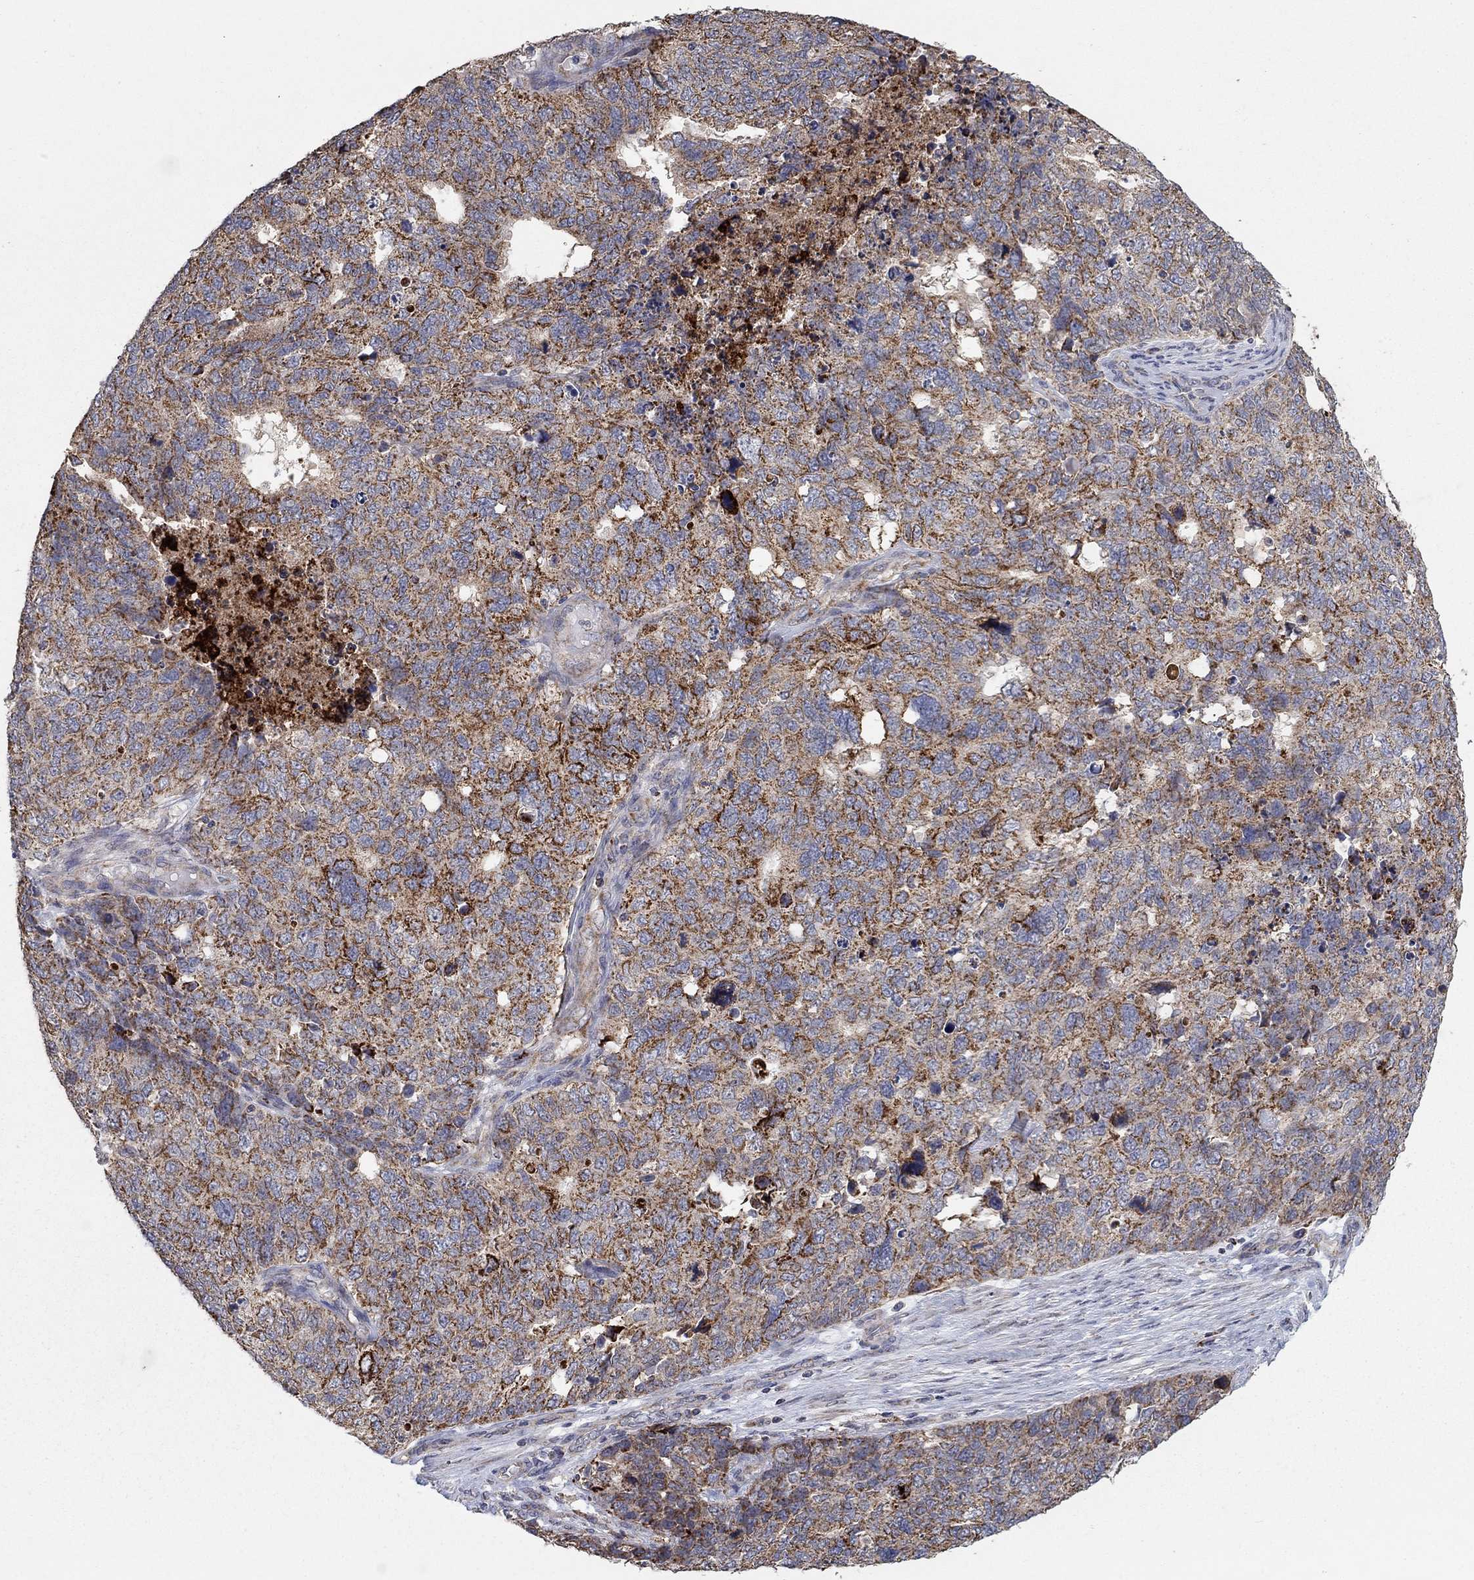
{"staining": {"intensity": "strong", "quantity": "25%-75%", "location": "cytoplasmic/membranous"}, "tissue": "cervical cancer", "cell_type": "Tumor cells", "image_type": "cancer", "snomed": [{"axis": "morphology", "description": "Squamous cell carcinoma, NOS"}, {"axis": "topography", "description": "Cervix"}], "caption": "A micrograph of human cervical cancer (squamous cell carcinoma) stained for a protein displays strong cytoplasmic/membranous brown staining in tumor cells.", "gene": "GPSM1", "patient": {"sex": "female", "age": 63}}